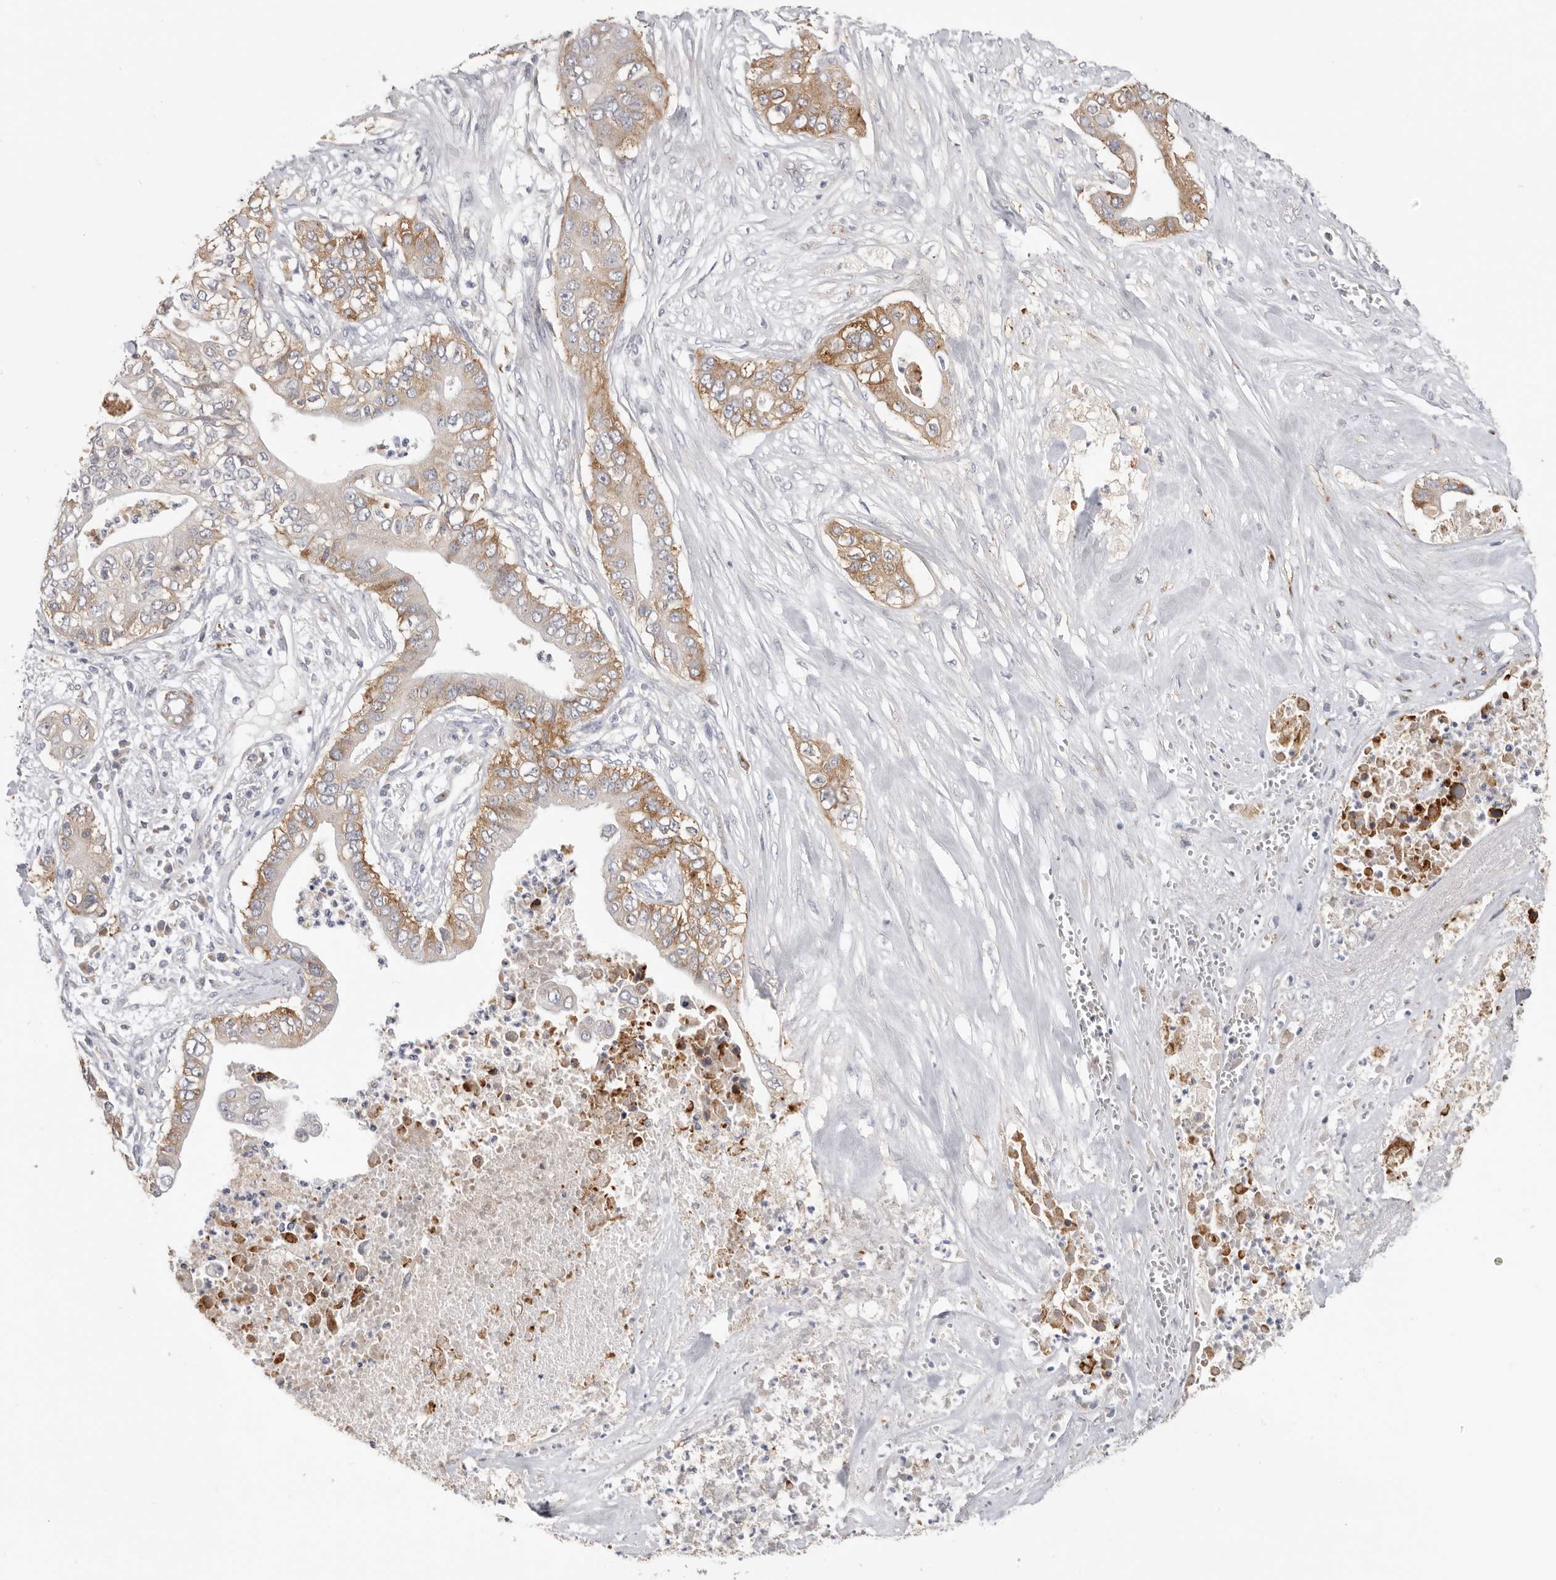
{"staining": {"intensity": "moderate", "quantity": ">75%", "location": "cytoplasmic/membranous"}, "tissue": "pancreatic cancer", "cell_type": "Tumor cells", "image_type": "cancer", "snomed": [{"axis": "morphology", "description": "Adenocarcinoma, NOS"}, {"axis": "topography", "description": "Pancreas"}], "caption": "Tumor cells display moderate cytoplasmic/membranous staining in approximately >75% of cells in pancreatic cancer. The protein is stained brown, and the nuclei are stained in blue (DAB (3,3'-diaminobenzidine) IHC with brightfield microscopy, high magnification).", "gene": "TFRC", "patient": {"sex": "female", "age": 78}}